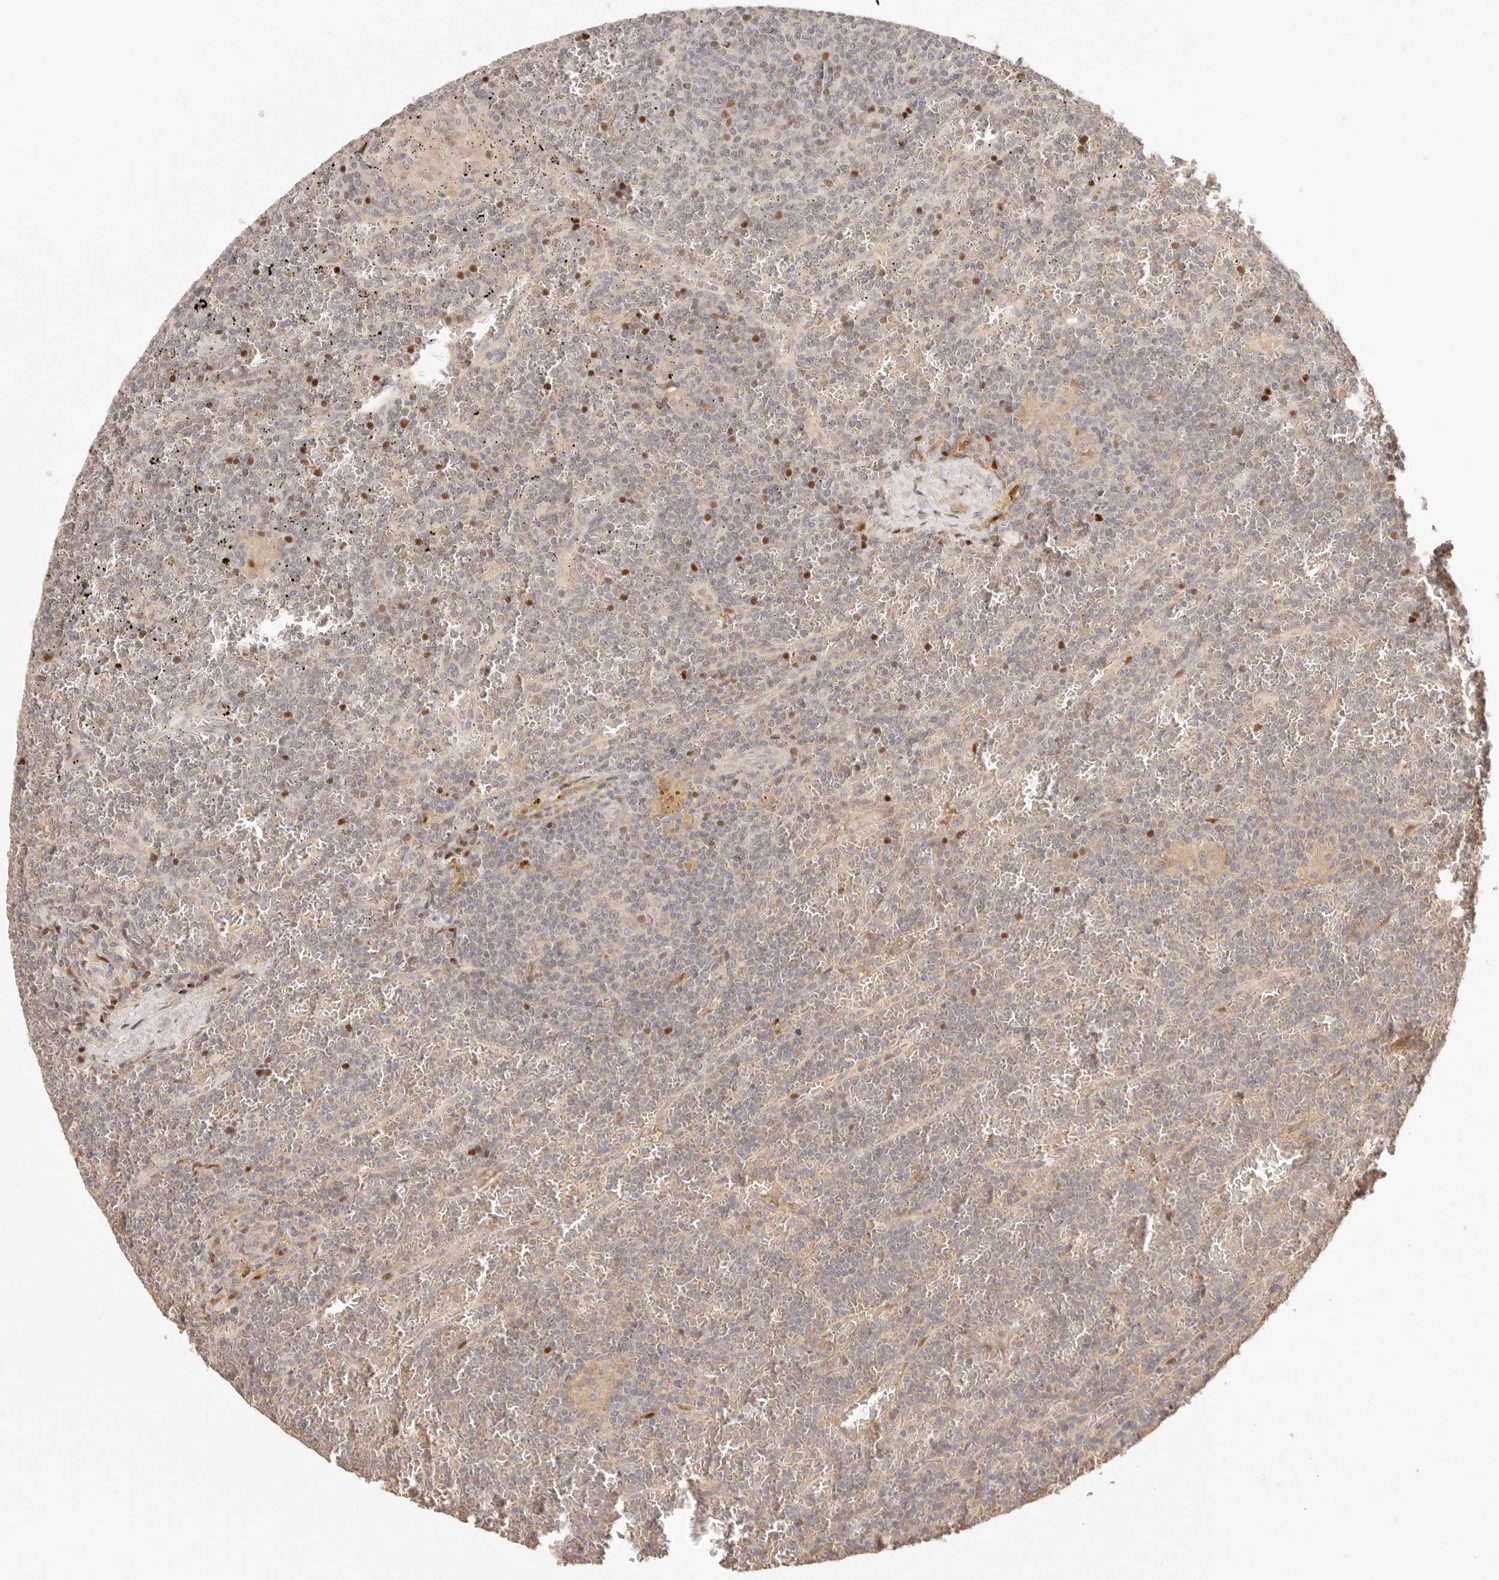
{"staining": {"intensity": "negative", "quantity": "none", "location": "none"}, "tissue": "lymphoma", "cell_type": "Tumor cells", "image_type": "cancer", "snomed": [{"axis": "morphology", "description": "Malignant lymphoma, non-Hodgkin's type, Low grade"}, {"axis": "topography", "description": "Spleen"}], "caption": "A high-resolution histopathology image shows immunohistochemistry staining of low-grade malignant lymphoma, non-Hodgkin's type, which demonstrates no significant staining in tumor cells. (Stains: DAB IHC with hematoxylin counter stain, Microscopy: brightfield microscopy at high magnification).", "gene": "PHLDA3", "patient": {"sex": "female", "age": 19}}